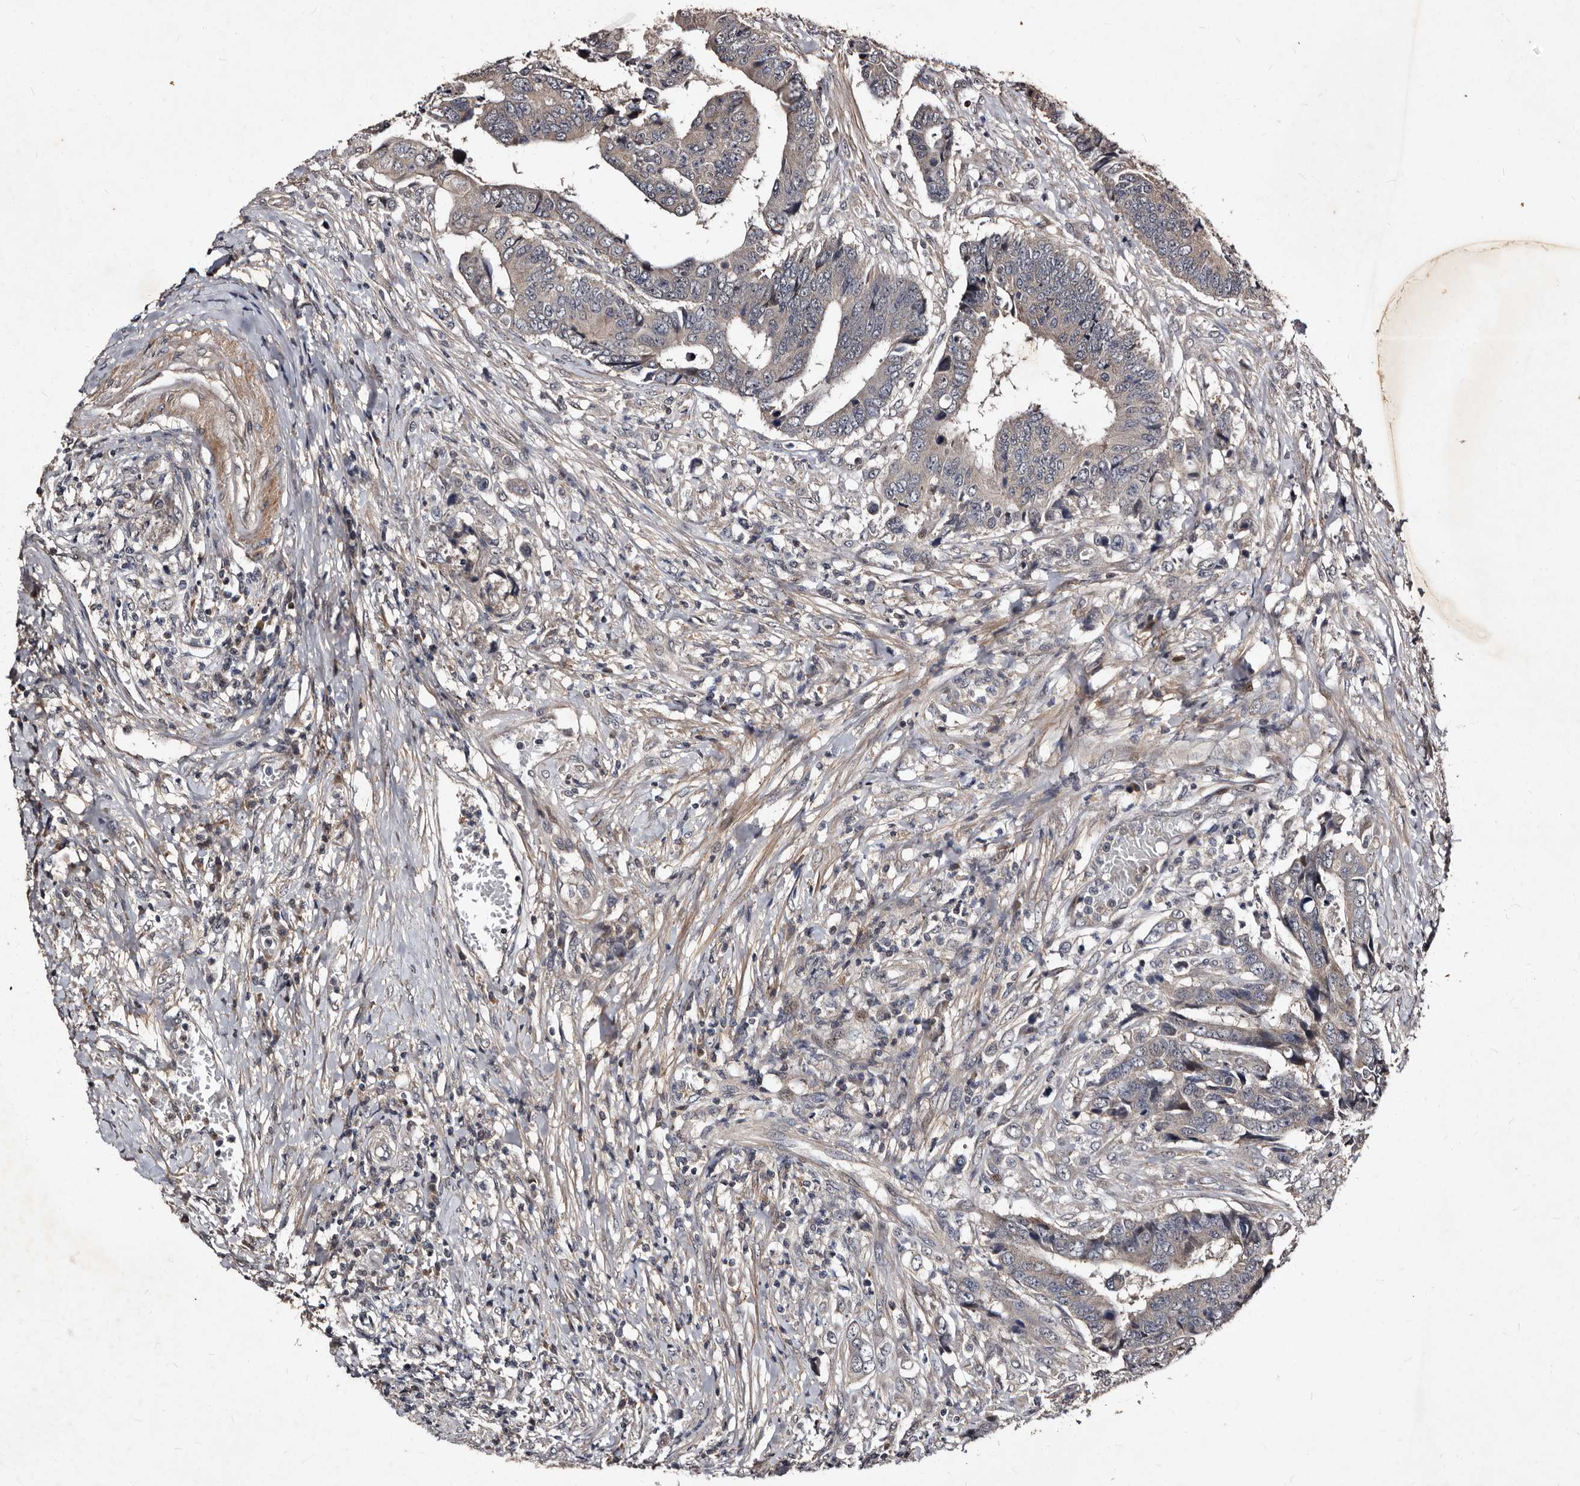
{"staining": {"intensity": "negative", "quantity": "none", "location": "none"}, "tissue": "colorectal cancer", "cell_type": "Tumor cells", "image_type": "cancer", "snomed": [{"axis": "morphology", "description": "Adenocarcinoma, NOS"}, {"axis": "topography", "description": "Rectum"}], "caption": "Tumor cells show no significant protein positivity in colorectal cancer. (Stains: DAB immunohistochemistry with hematoxylin counter stain, Microscopy: brightfield microscopy at high magnification).", "gene": "MKRN3", "patient": {"sex": "male", "age": 84}}